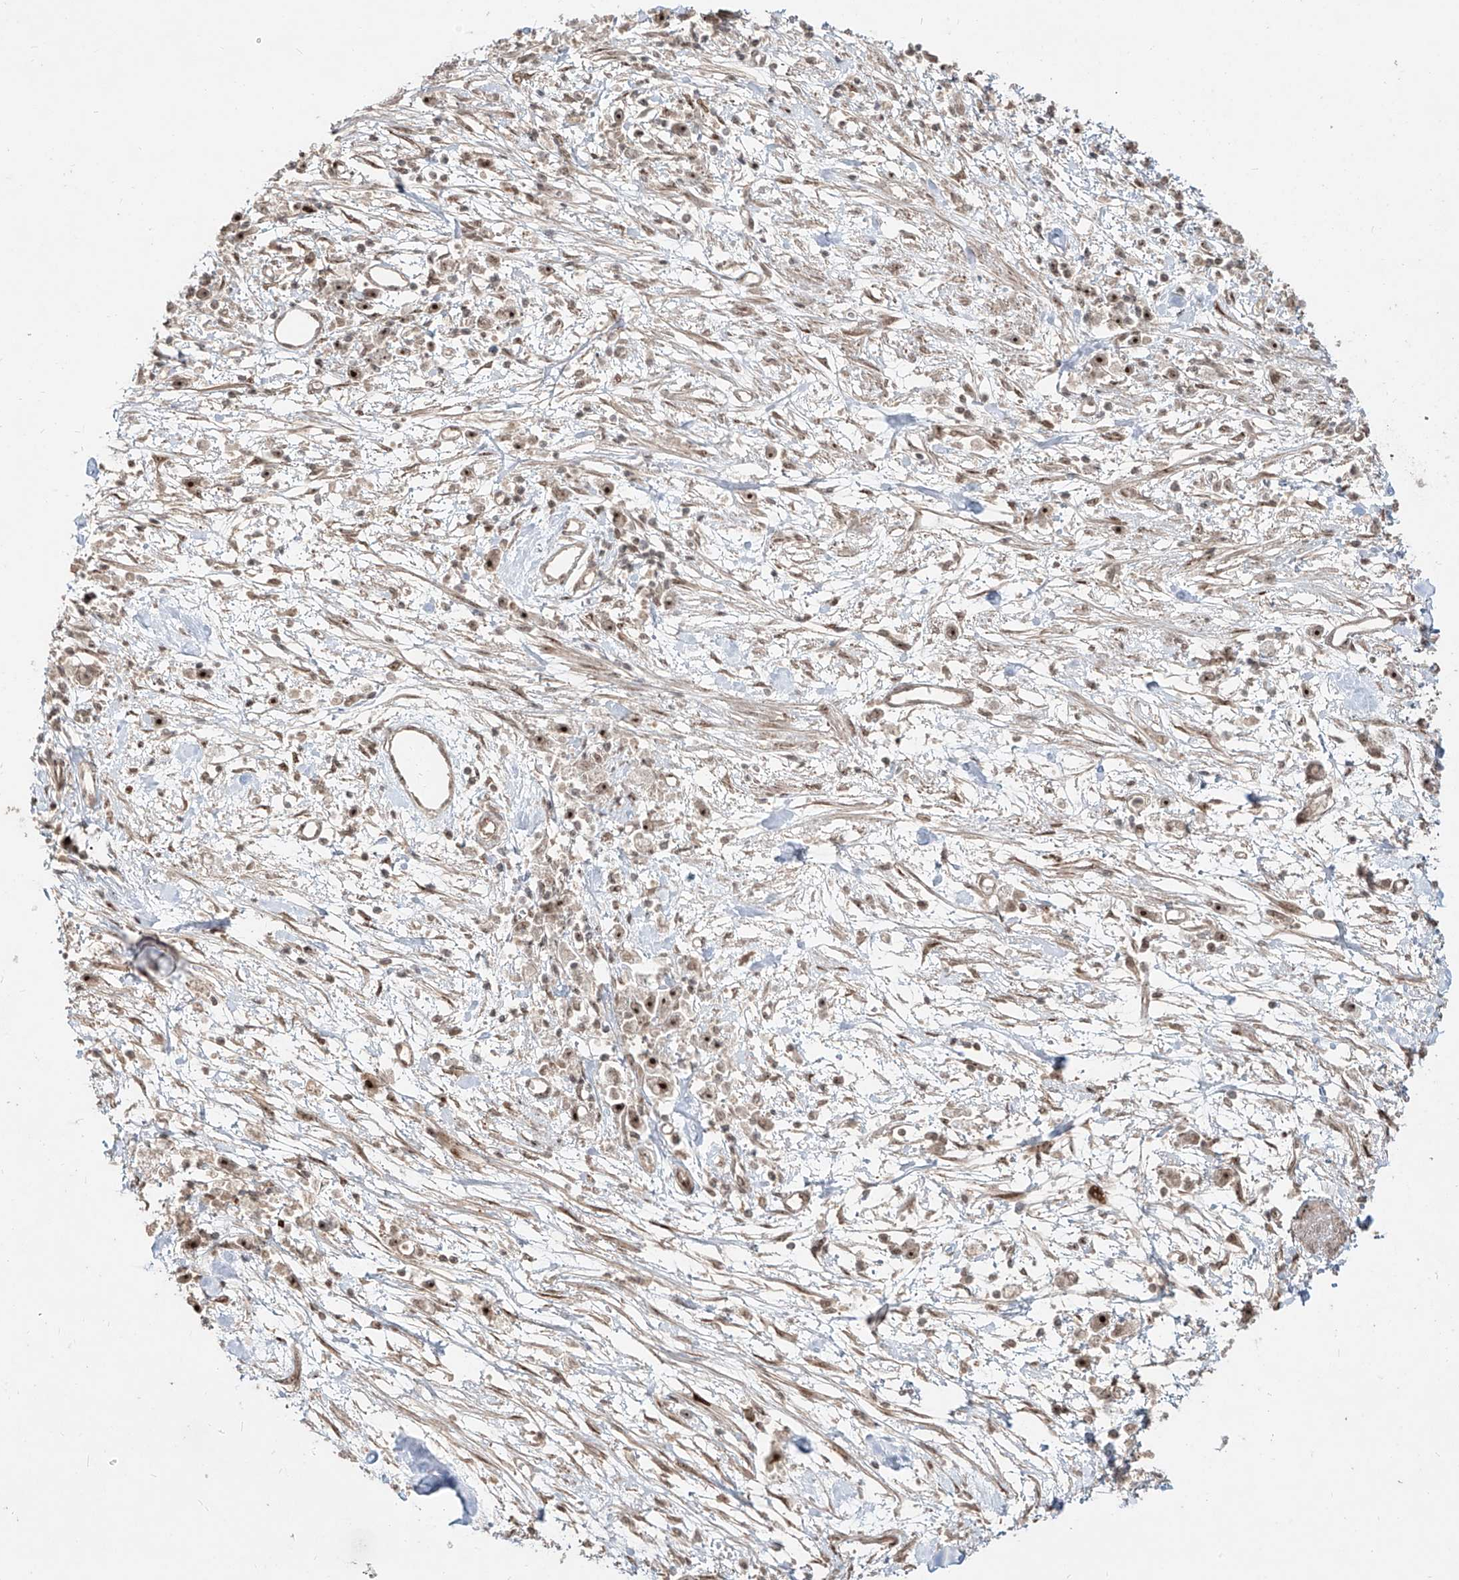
{"staining": {"intensity": "moderate", "quantity": ">75%", "location": "nuclear"}, "tissue": "stomach cancer", "cell_type": "Tumor cells", "image_type": "cancer", "snomed": [{"axis": "morphology", "description": "Adenocarcinoma, NOS"}, {"axis": "topography", "description": "Stomach"}], "caption": "High-magnification brightfield microscopy of stomach cancer (adenocarcinoma) stained with DAB (3,3'-diaminobenzidine) (brown) and counterstained with hematoxylin (blue). tumor cells exhibit moderate nuclear positivity is identified in about>75% of cells. (DAB IHC, brown staining for protein, blue staining for nuclei).", "gene": "ZNF710", "patient": {"sex": "female", "age": 59}}